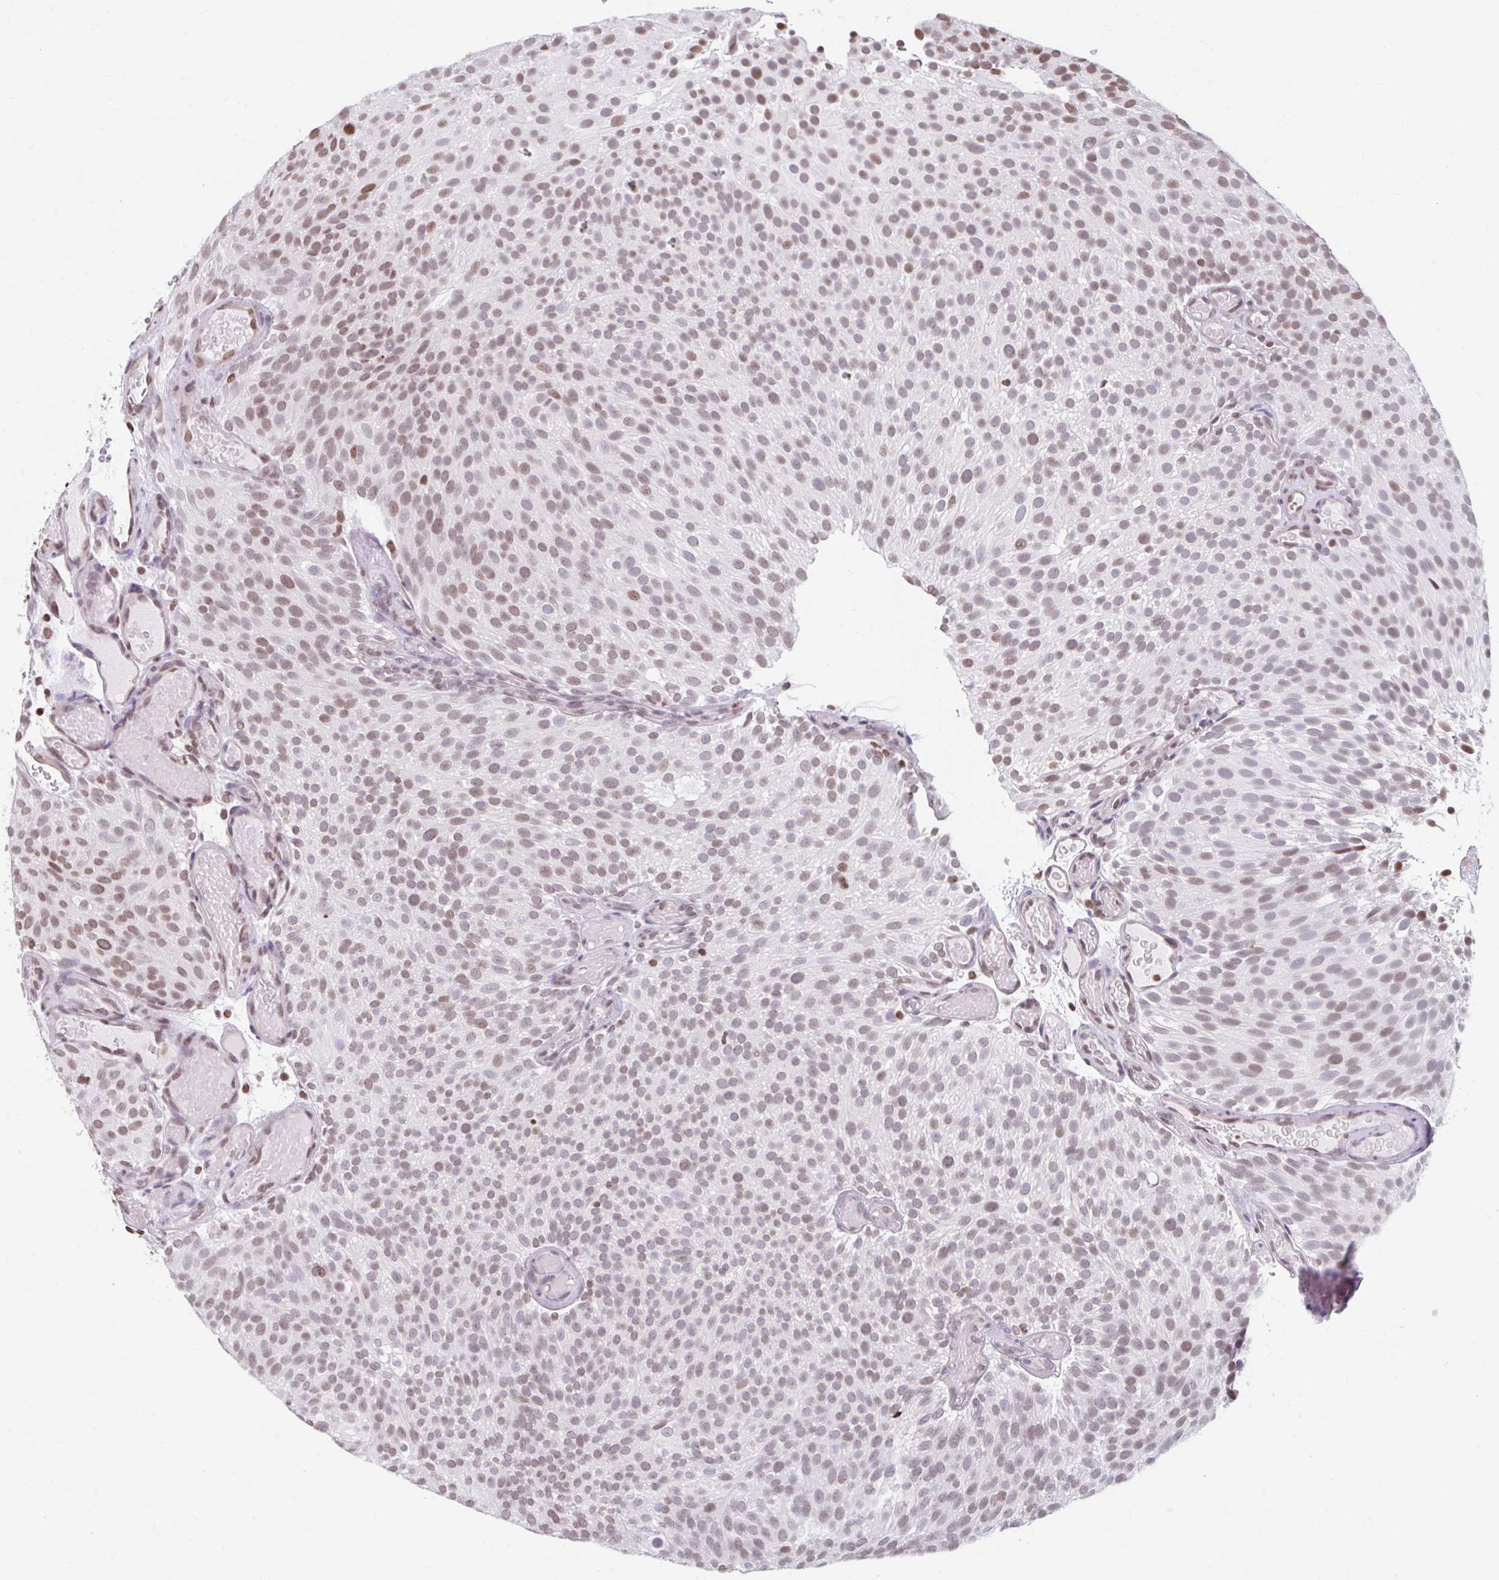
{"staining": {"intensity": "moderate", "quantity": ">75%", "location": "nuclear"}, "tissue": "urothelial cancer", "cell_type": "Tumor cells", "image_type": "cancer", "snomed": [{"axis": "morphology", "description": "Urothelial carcinoma, Low grade"}, {"axis": "topography", "description": "Urinary bladder"}], "caption": "Brown immunohistochemical staining in urothelial cancer displays moderate nuclear positivity in about >75% of tumor cells. (DAB = brown stain, brightfield microscopy at high magnification).", "gene": "ORC3", "patient": {"sex": "male", "age": 78}}